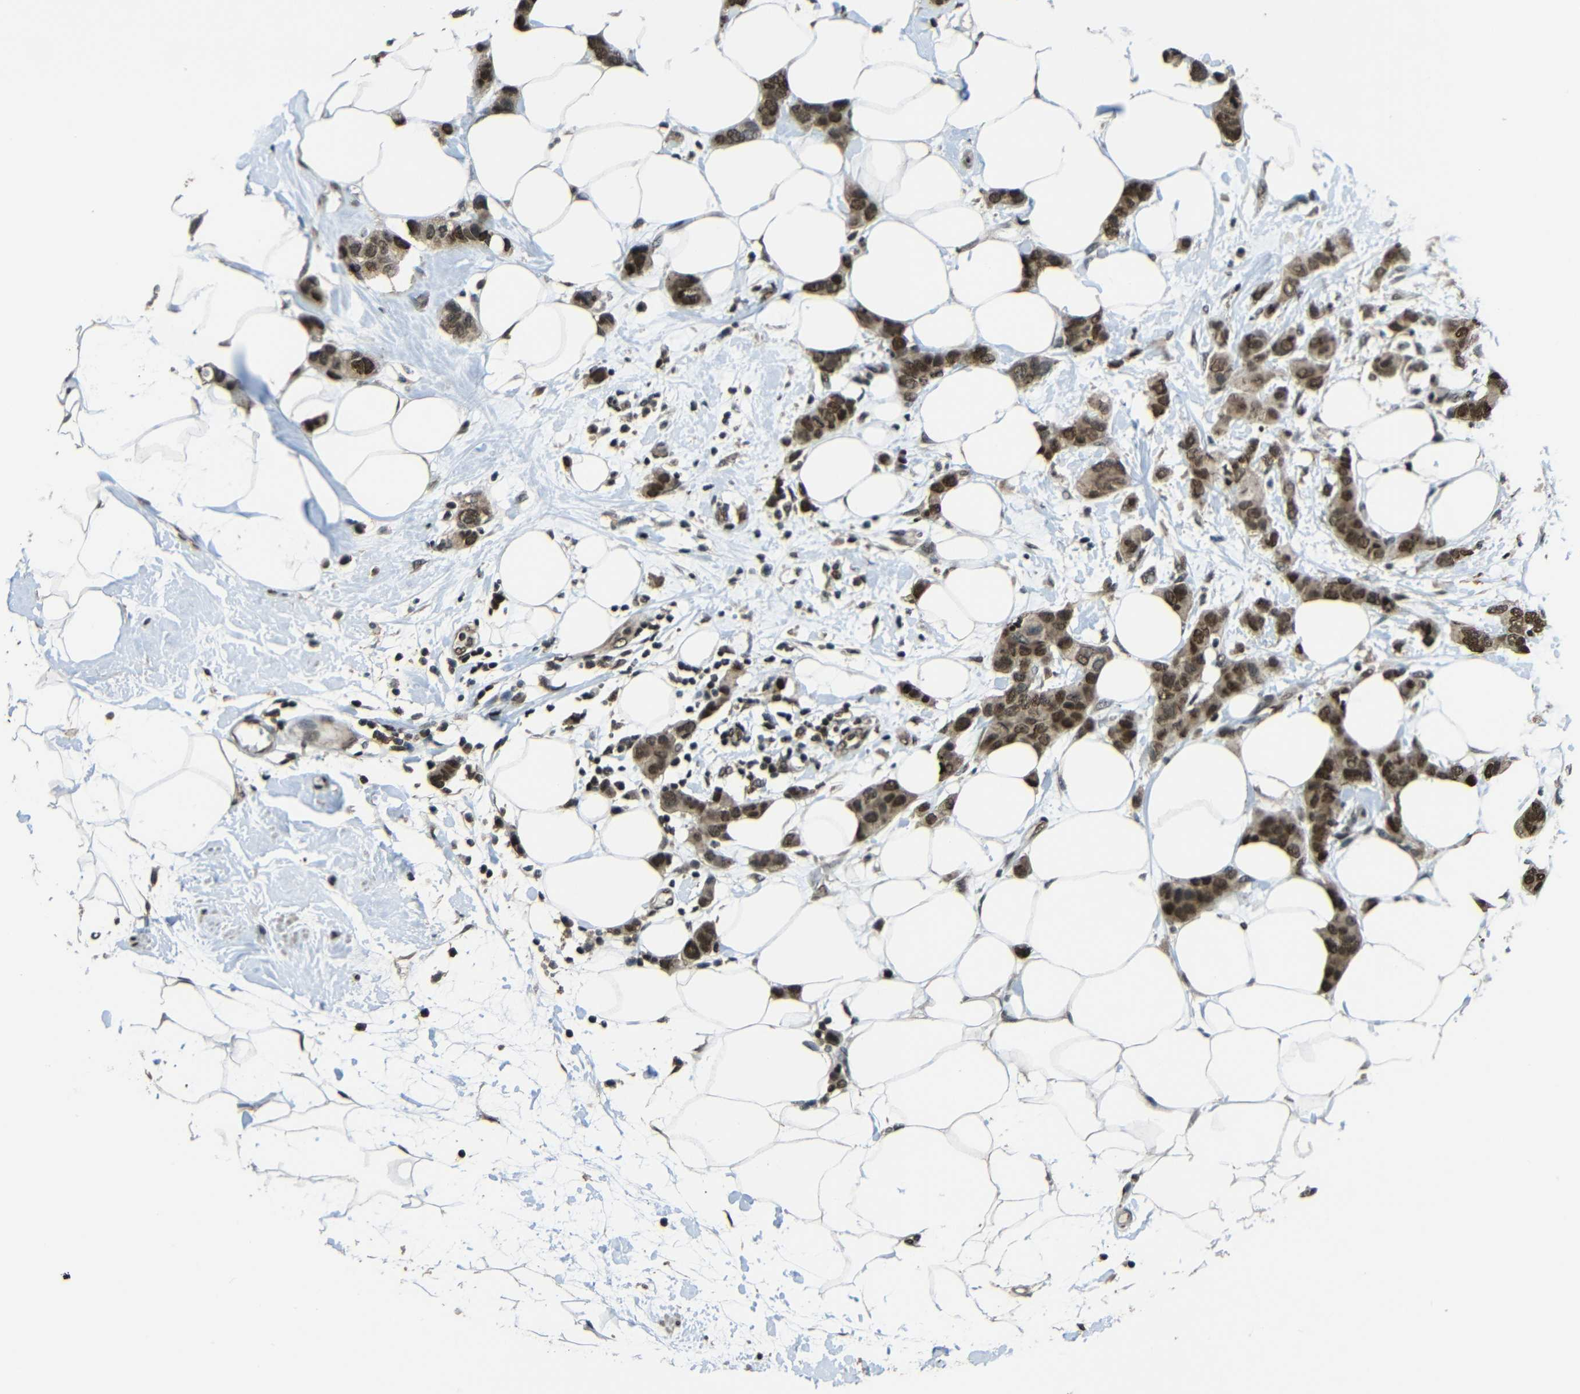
{"staining": {"intensity": "moderate", "quantity": ">75%", "location": "cytoplasmic/membranous,nuclear"}, "tissue": "breast cancer", "cell_type": "Tumor cells", "image_type": "cancer", "snomed": [{"axis": "morphology", "description": "Normal tissue, NOS"}, {"axis": "morphology", "description": "Duct carcinoma"}, {"axis": "topography", "description": "Breast"}], "caption": "This image displays breast cancer stained with immunohistochemistry to label a protein in brown. The cytoplasmic/membranous and nuclear of tumor cells show moderate positivity for the protein. Nuclei are counter-stained blue.", "gene": "PSIP1", "patient": {"sex": "female", "age": 50}}